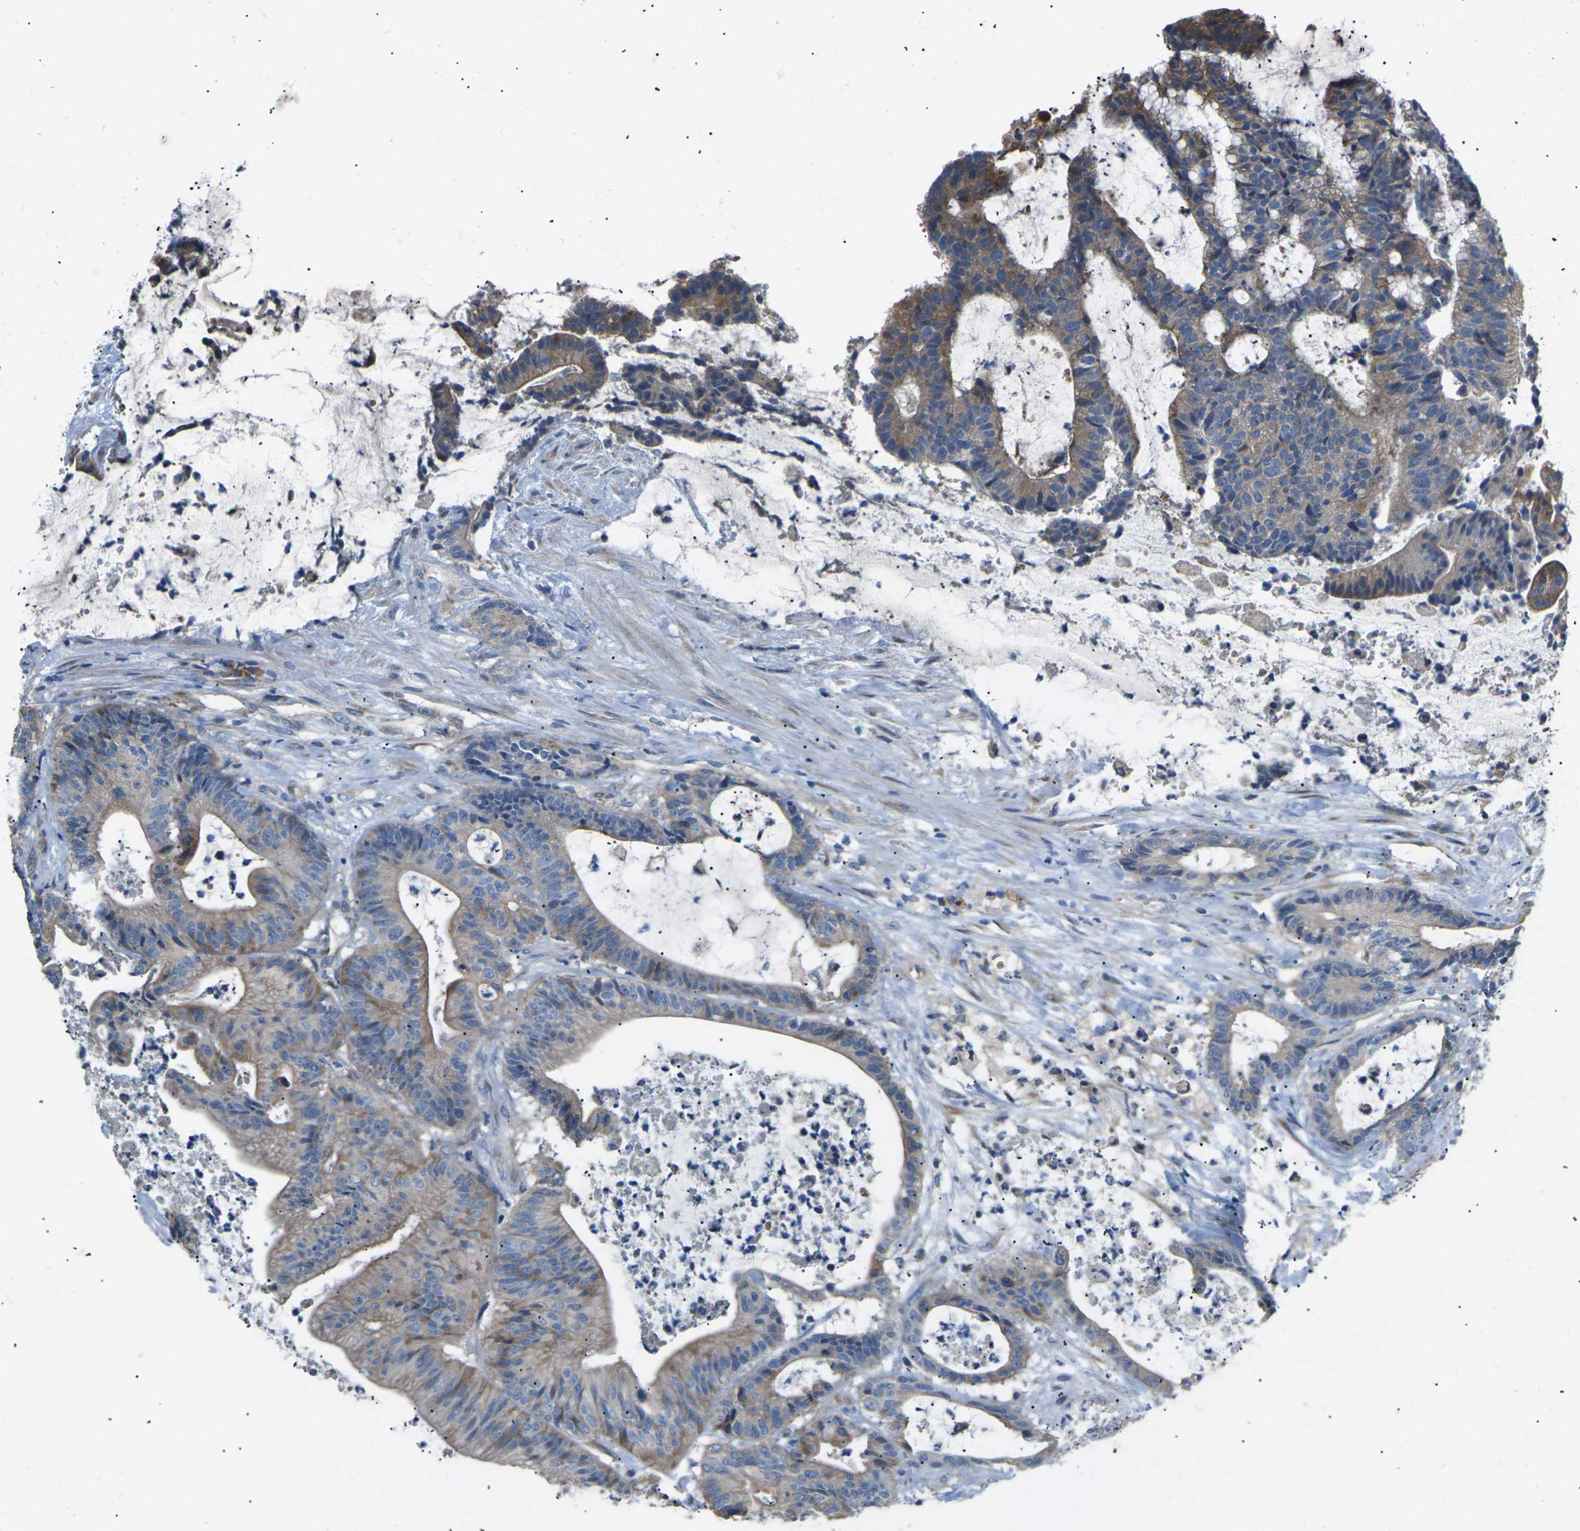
{"staining": {"intensity": "moderate", "quantity": ">75%", "location": "cytoplasmic/membranous"}, "tissue": "colorectal cancer", "cell_type": "Tumor cells", "image_type": "cancer", "snomed": [{"axis": "morphology", "description": "Adenocarcinoma, NOS"}, {"axis": "topography", "description": "Colon"}], "caption": "Human adenocarcinoma (colorectal) stained with a protein marker reveals moderate staining in tumor cells.", "gene": "KLHDC8B", "patient": {"sex": "female", "age": 84}}